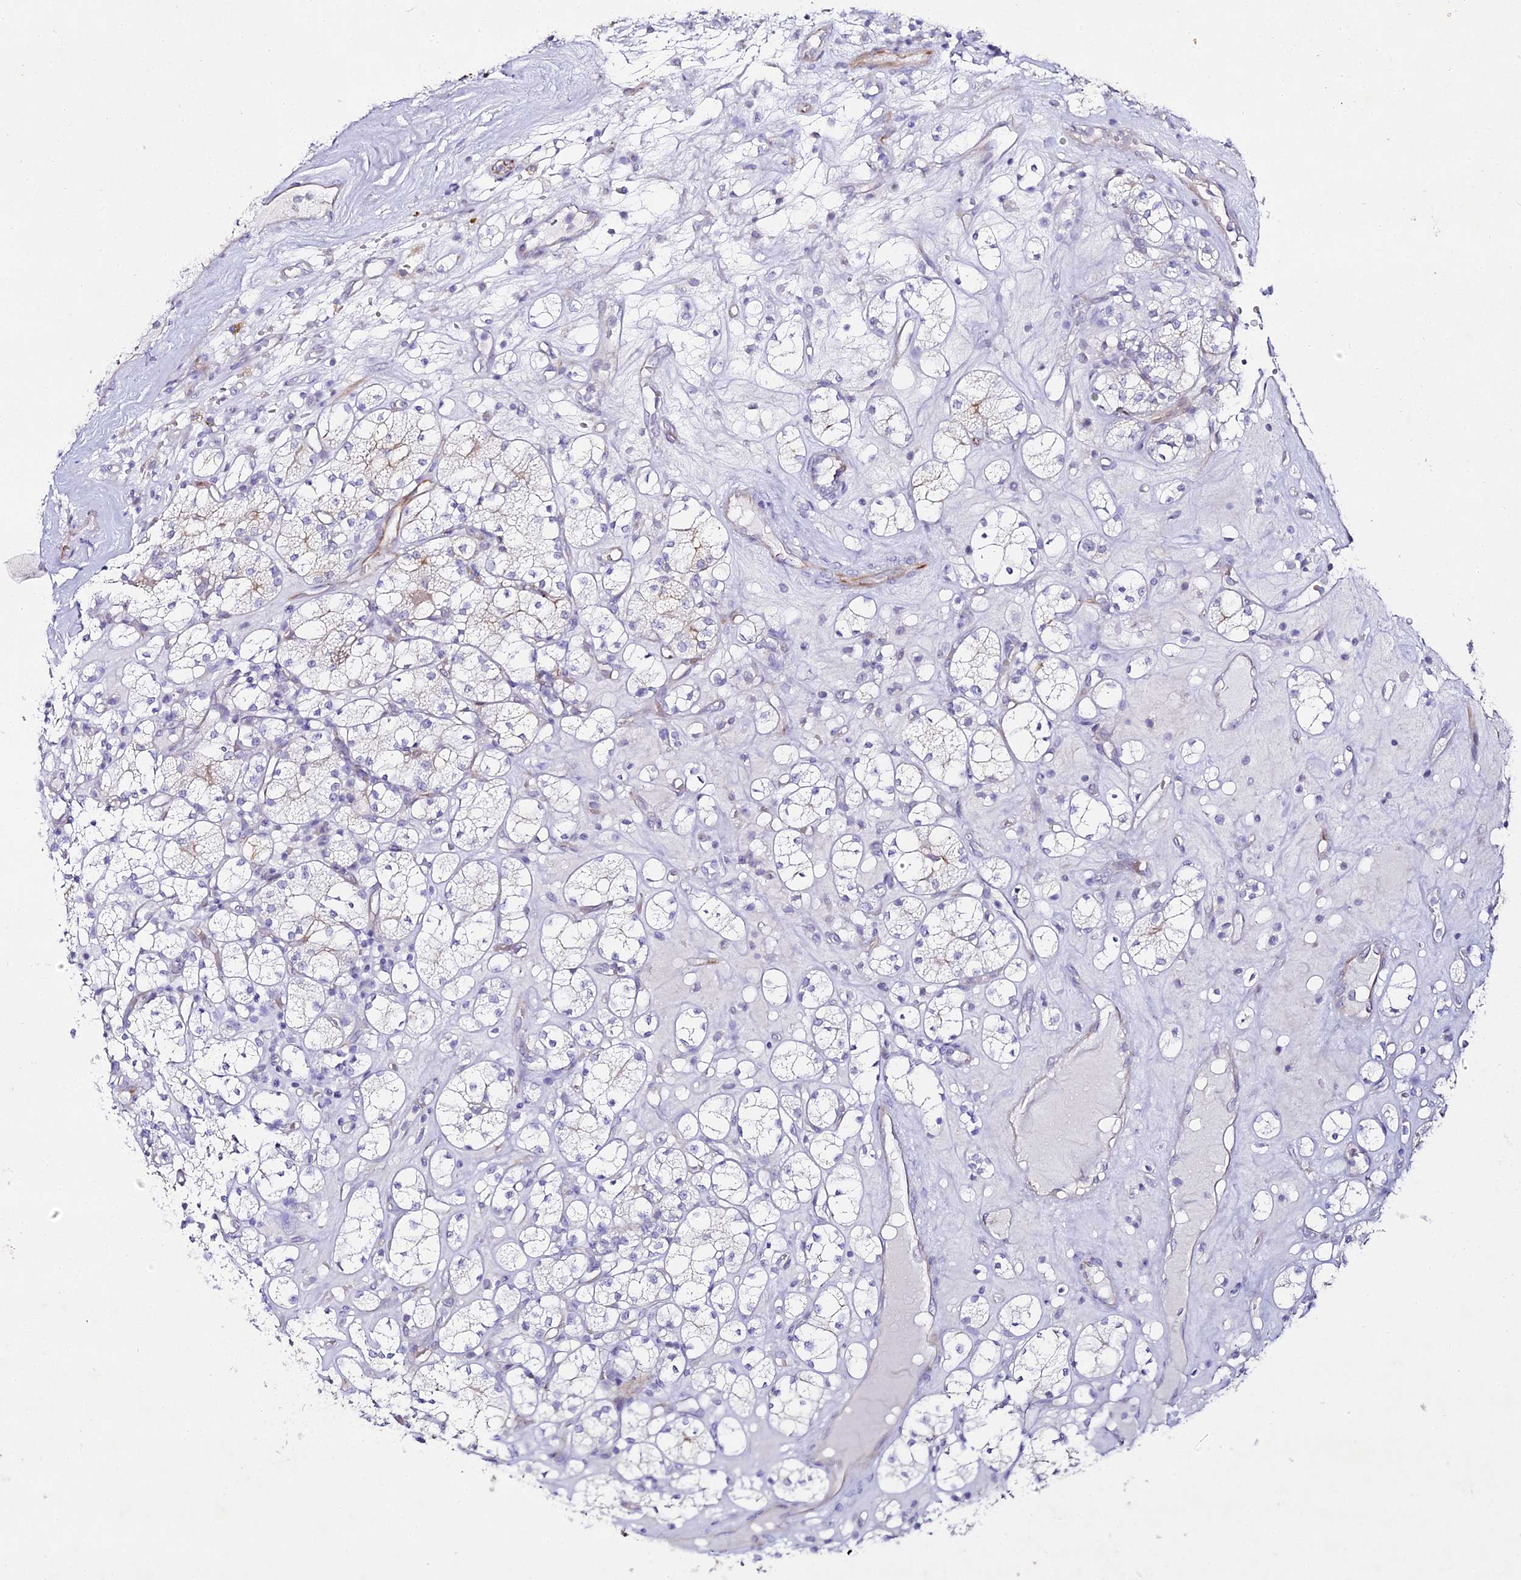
{"staining": {"intensity": "negative", "quantity": "none", "location": "none"}, "tissue": "renal cancer", "cell_type": "Tumor cells", "image_type": "cancer", "snomed": [{"axis": "morphology", "description": "Adenocarcinoma, NOS"}, {"axis": "topography", "description": "Kidney"}], "caption": "Tumor cells are negative for brown protein staining in renal adenocarcinoma.", "gene": "ALPG", "patient": {"sex": "male", "age": 77}}